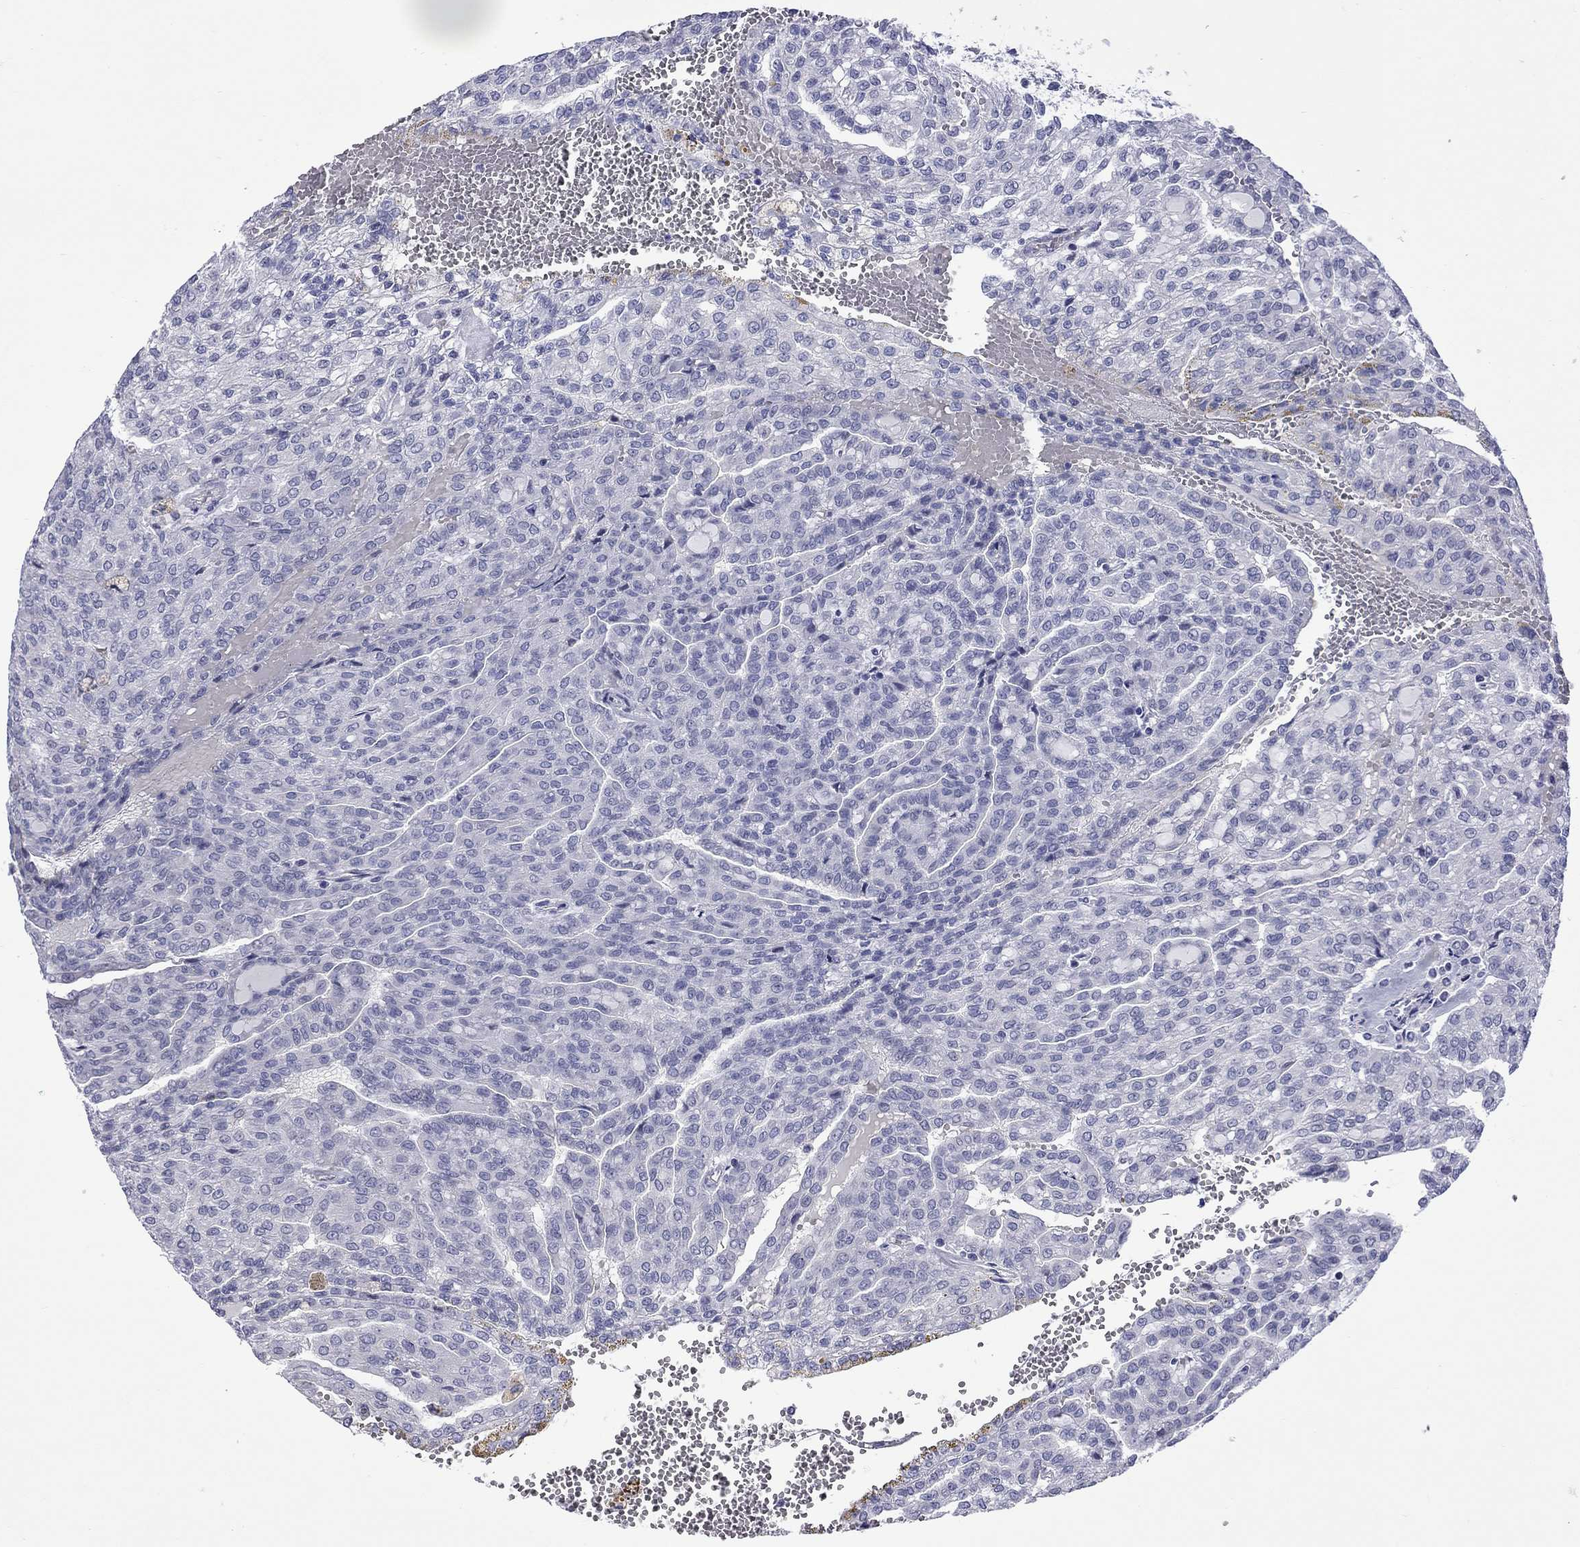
{"staining": {"intensity": "negative", "quantity": "none", "location": "none"}, "tissue": "renal cancer", "cell_type": "Tumor cells", "image_type": "cancer", "snomed": [{"axis": "morphology", "description": "Adenocarcinoma, NOS"}, {"axis": "topography", "description": "Kidney"}], "caption": "Tumor cells show no significant positivity in renal cancer (adenocarcinoma). Nuclei are stained in blue.", "gene": "CTNNBIP1", "patient": {"sex": "male", "age": 63}}